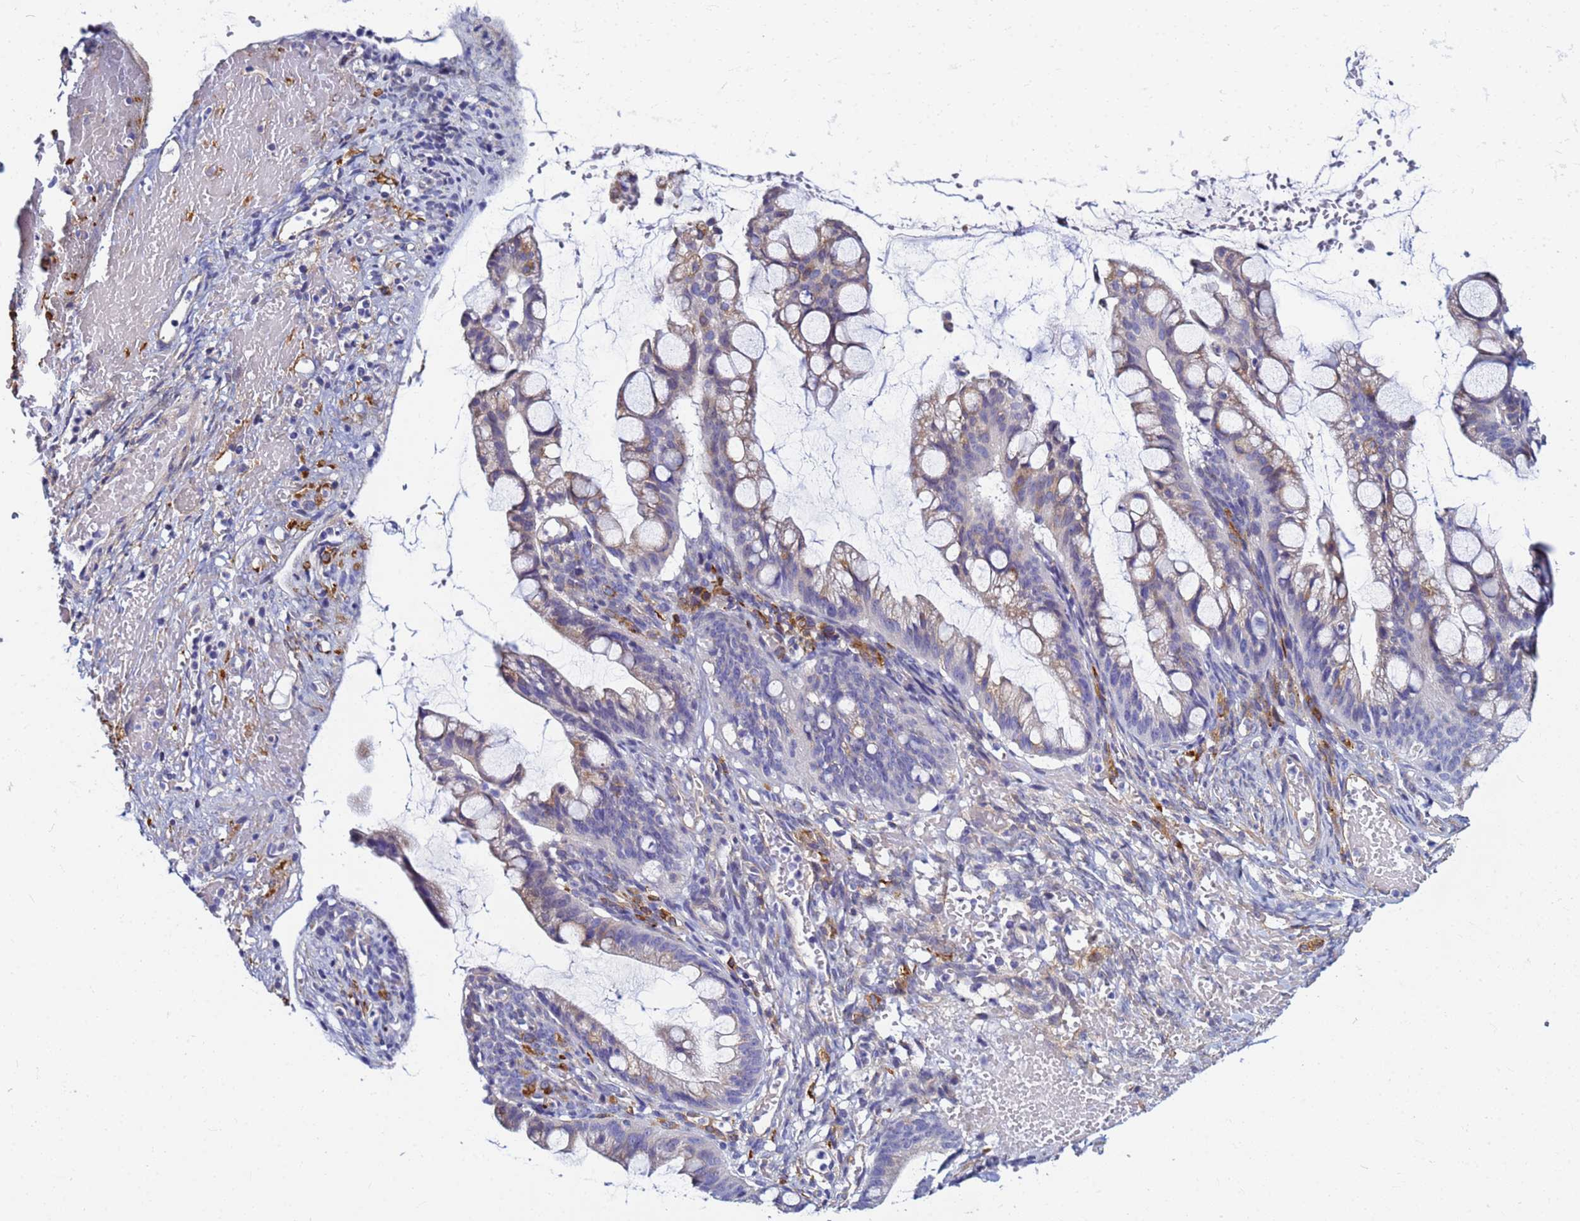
{"staining": {"intensity": "weak", "quantity": "<25%", "location": "cytoplasmic/membranous"}, "tissue": "ovarian cancer", "cell_type": "Tumor cells", "image_type": "cancer", "snomed": [{"axis": "morphology", "description": "Cystadenocarcinoma, mucinous, NOS"}, {"axis": "topography", "description": "Ovary"}], "caption": "Photomicrograph shows no protein positivity in tumor cells of ovarian cancer tissue.", "gene": "JRKL", "patient": {"sex": "female", "age": 73}}